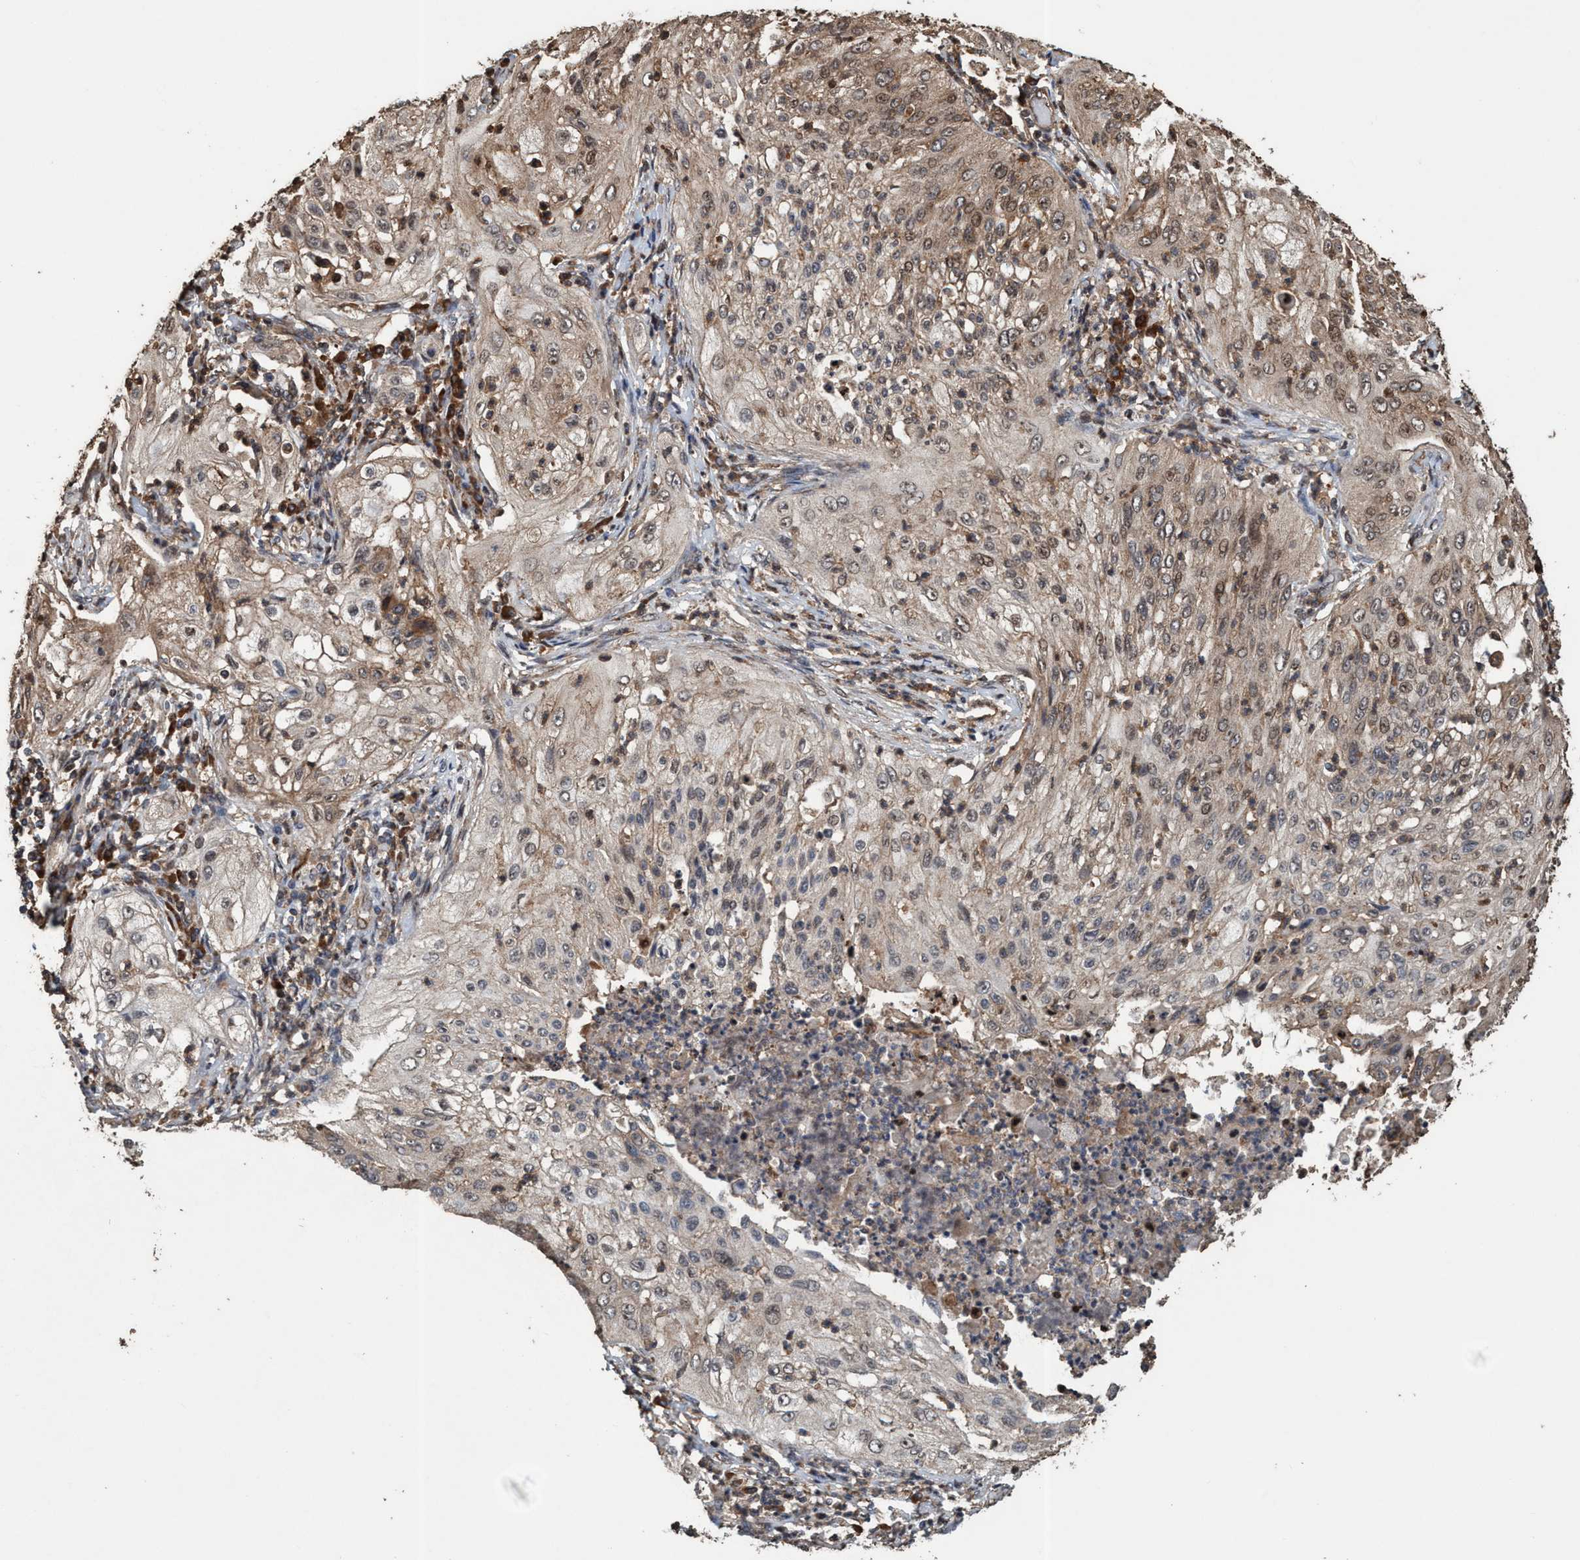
{"staining": {"intensity": "weak", "quantity": "25%-75%", "location": "cytoplasmic/membranous,nuclear"}, "tissue": "lung cancer", "cell_type": "Tumor cells", "image_type": "cancer", "snomed": [{"axis": "morphology", "description": "Inflammation, NOS"}, {"axis": "morphology", "description": "Squamous cell carcinoma, NOS"}, {"axis": "topography", "description": "Lymph node"}, {"axis": "topography", "description": "Soft tissue"}, {"axis": "topography", "description": "Lung"}], "caption": "Squamous cell carcinoma (lung) tissue exhibits weak cytoplasmic/membranous and nuclear expression in approximately 25%-75% of tumor cells, visualized by immunohistochemistry.", "gene": "TRPC7", "patient": {"sex": "male", "age": 66}}